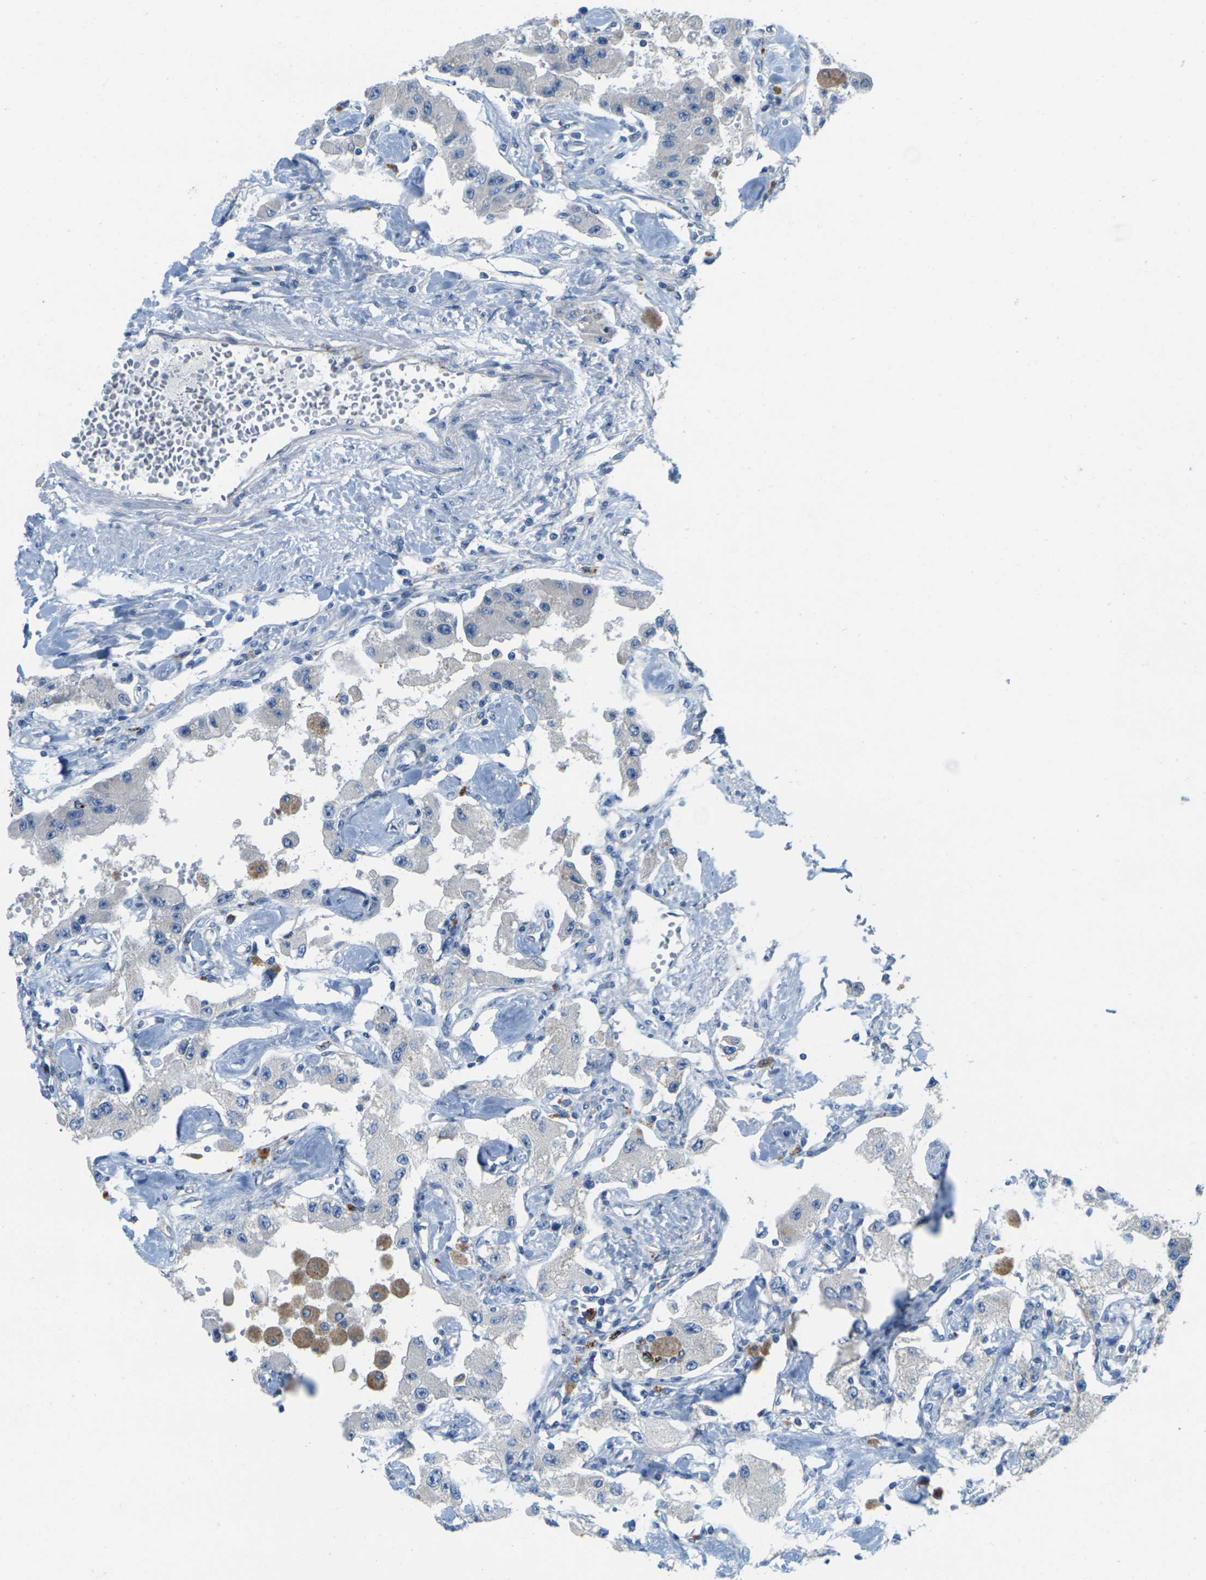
{"staining": {"intensity": "negative", "quantity": "none", "location": "none"}, "tissue": "carcinoid", "cell_type": "Tumor cells", "image_type": "cancer", "snomed": [{"axis": "morphology", "description": "Carcinoid, malignant, NOS"}, {"axis": "topography", "description": "Pancreas"}], "caption": "DAB immunohistochemical staining of carcinoid displays no significant staining in tumor cells.", "gene": "CYP2C8", "patient": {"sex": "male", "age": 41}}